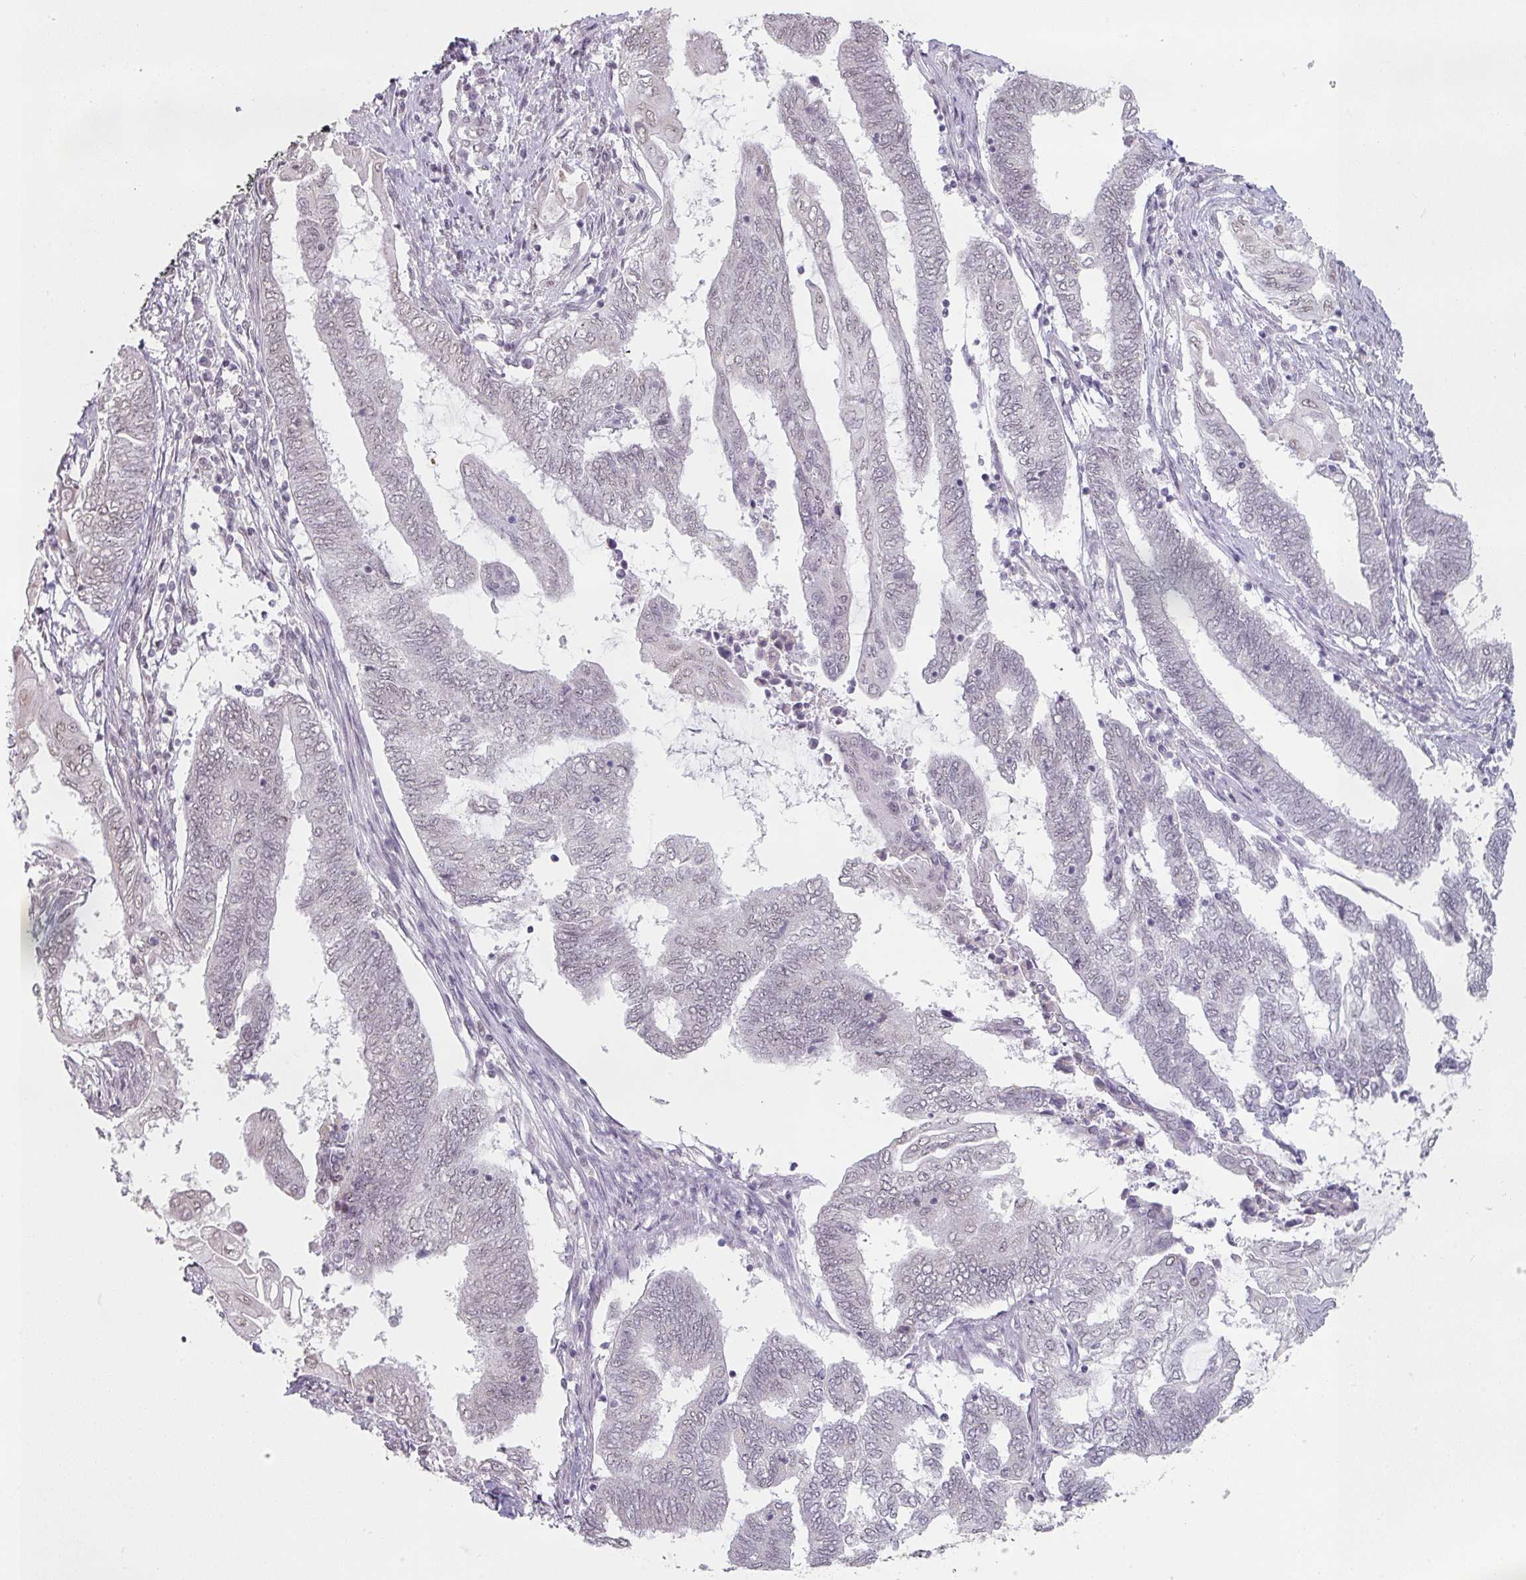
{"staining": {"intensity": "negative", "quantity": "none", "location": "none"}, "tissue": "endometrial cancer", "cell_type": "Tumor cells", "image_type": "cancer", "snomed": [{"axis": "morphology", "description": "Adenocarcinoma, NOS"}, {"axis": "topography", "description": "Uterus"}, {"axis": "topography", "description": "Endometrium"}], "caption": "Endometrial cancer stained for a protein using IHC reveals no positivity tumor cells.", "gene": "SPRR1A", "patient": {"sex": "female", "age": 70}}